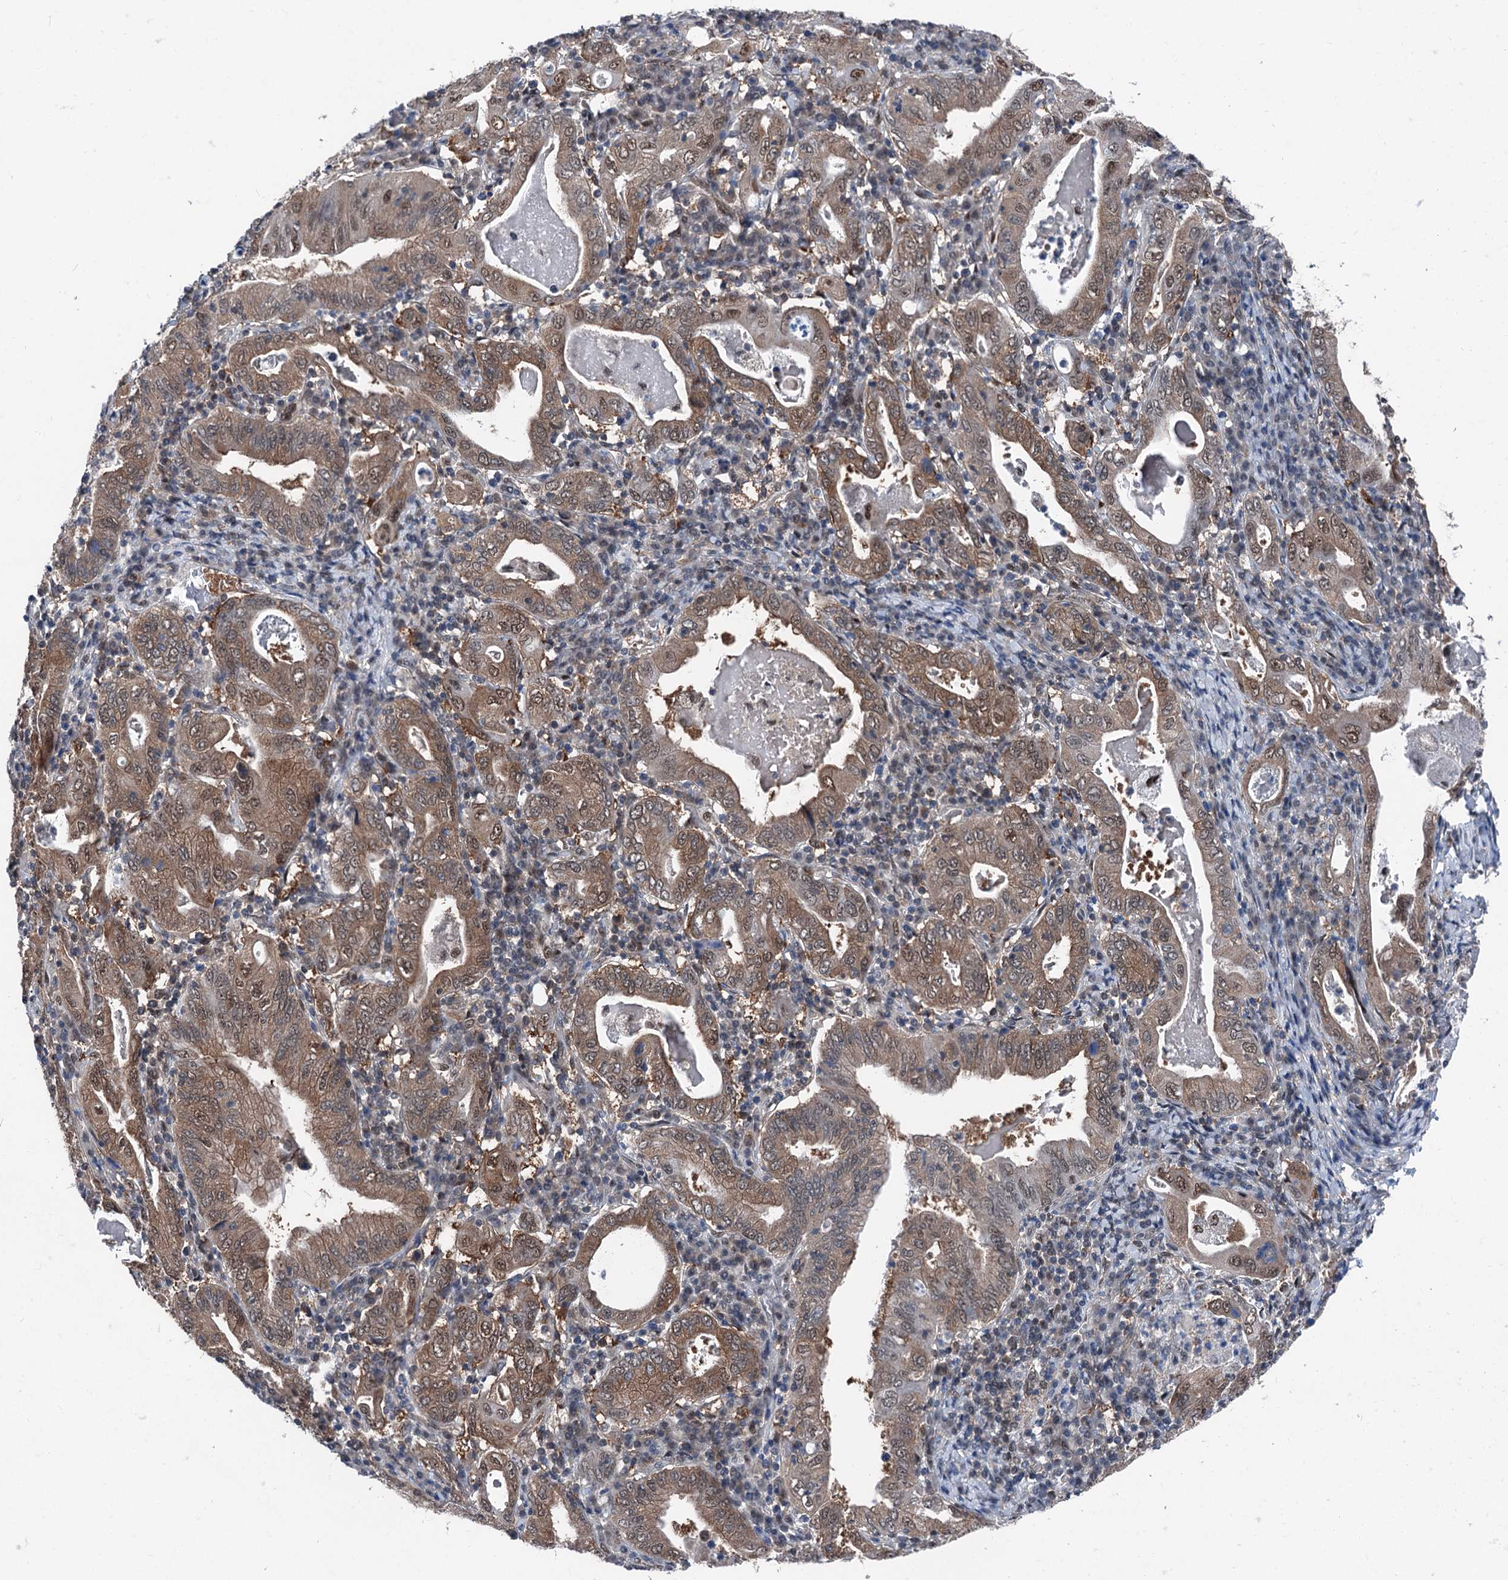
{"staining": {"intensity": "moderate", "quantity": ">75%", "location": "cytoplasmic/membranous,nuclear"}, "tissue": "stomach cancer", "cell_type": "Tumor cells", "image_type": "cancer", "snomed": [{"axis": "morphology", "description": "Normal tissue, NOS"}, {"axis": "morphology", "description": "Adenocarcinoma, NOS"}, {"axis": "topography", "description": "Esophagus"}, {"axis": "topography", "description": "Stomach, upper"}, {"axis": "topography", "description": "Peripheral nerve tissue"}], "caption": "Brown immunohistochemical staining in stomach cancer (adenocarcinoma) exhibits moderate cytoplasmic/membranous and nuclear positivity in approximately >75% of tumor cells.", "gene": "PSMD13", "patient": {"sex": "male", "age": 62}}